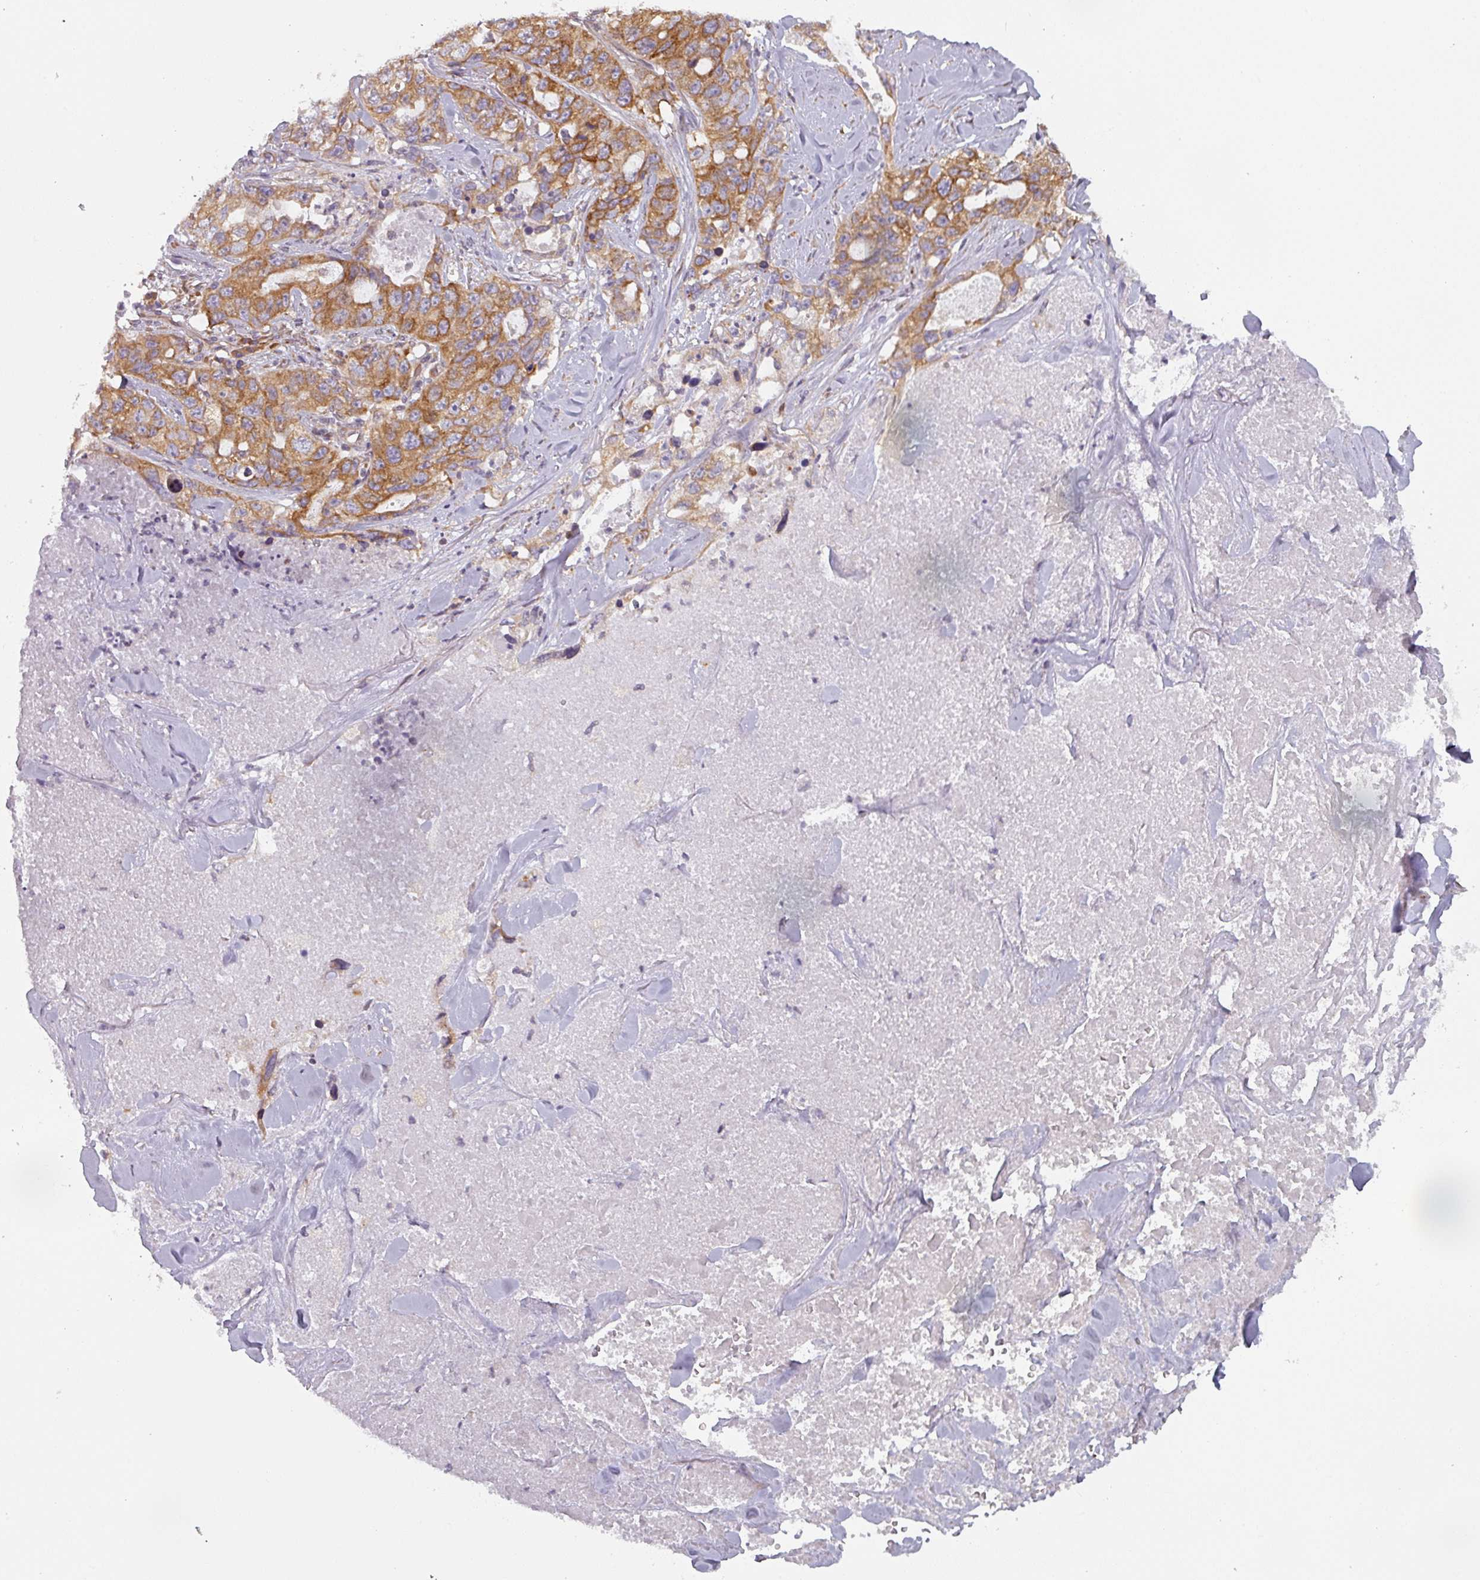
{"staining": {"intensity": "moderate", "quantity": ">75%", "location": "cytoplasmic/membranous"}, "tissue": "lung cancer", "cell_type": "Tumor cells", "image_type": "cancer", "snomed": [{"axis": "morphology", "description": "Adenocarcinoma, NOS"}, {"axis": "topography", "description": "Lung"}], "caption": "This image reveals IHC staining of human adenocarcinoma (lung), with medium moderate cytoplasmic/membranous staining in approximately >75% of tumor cells.", "gene": "TAPT1", "patient": {"sex": "female", "age": 51}}